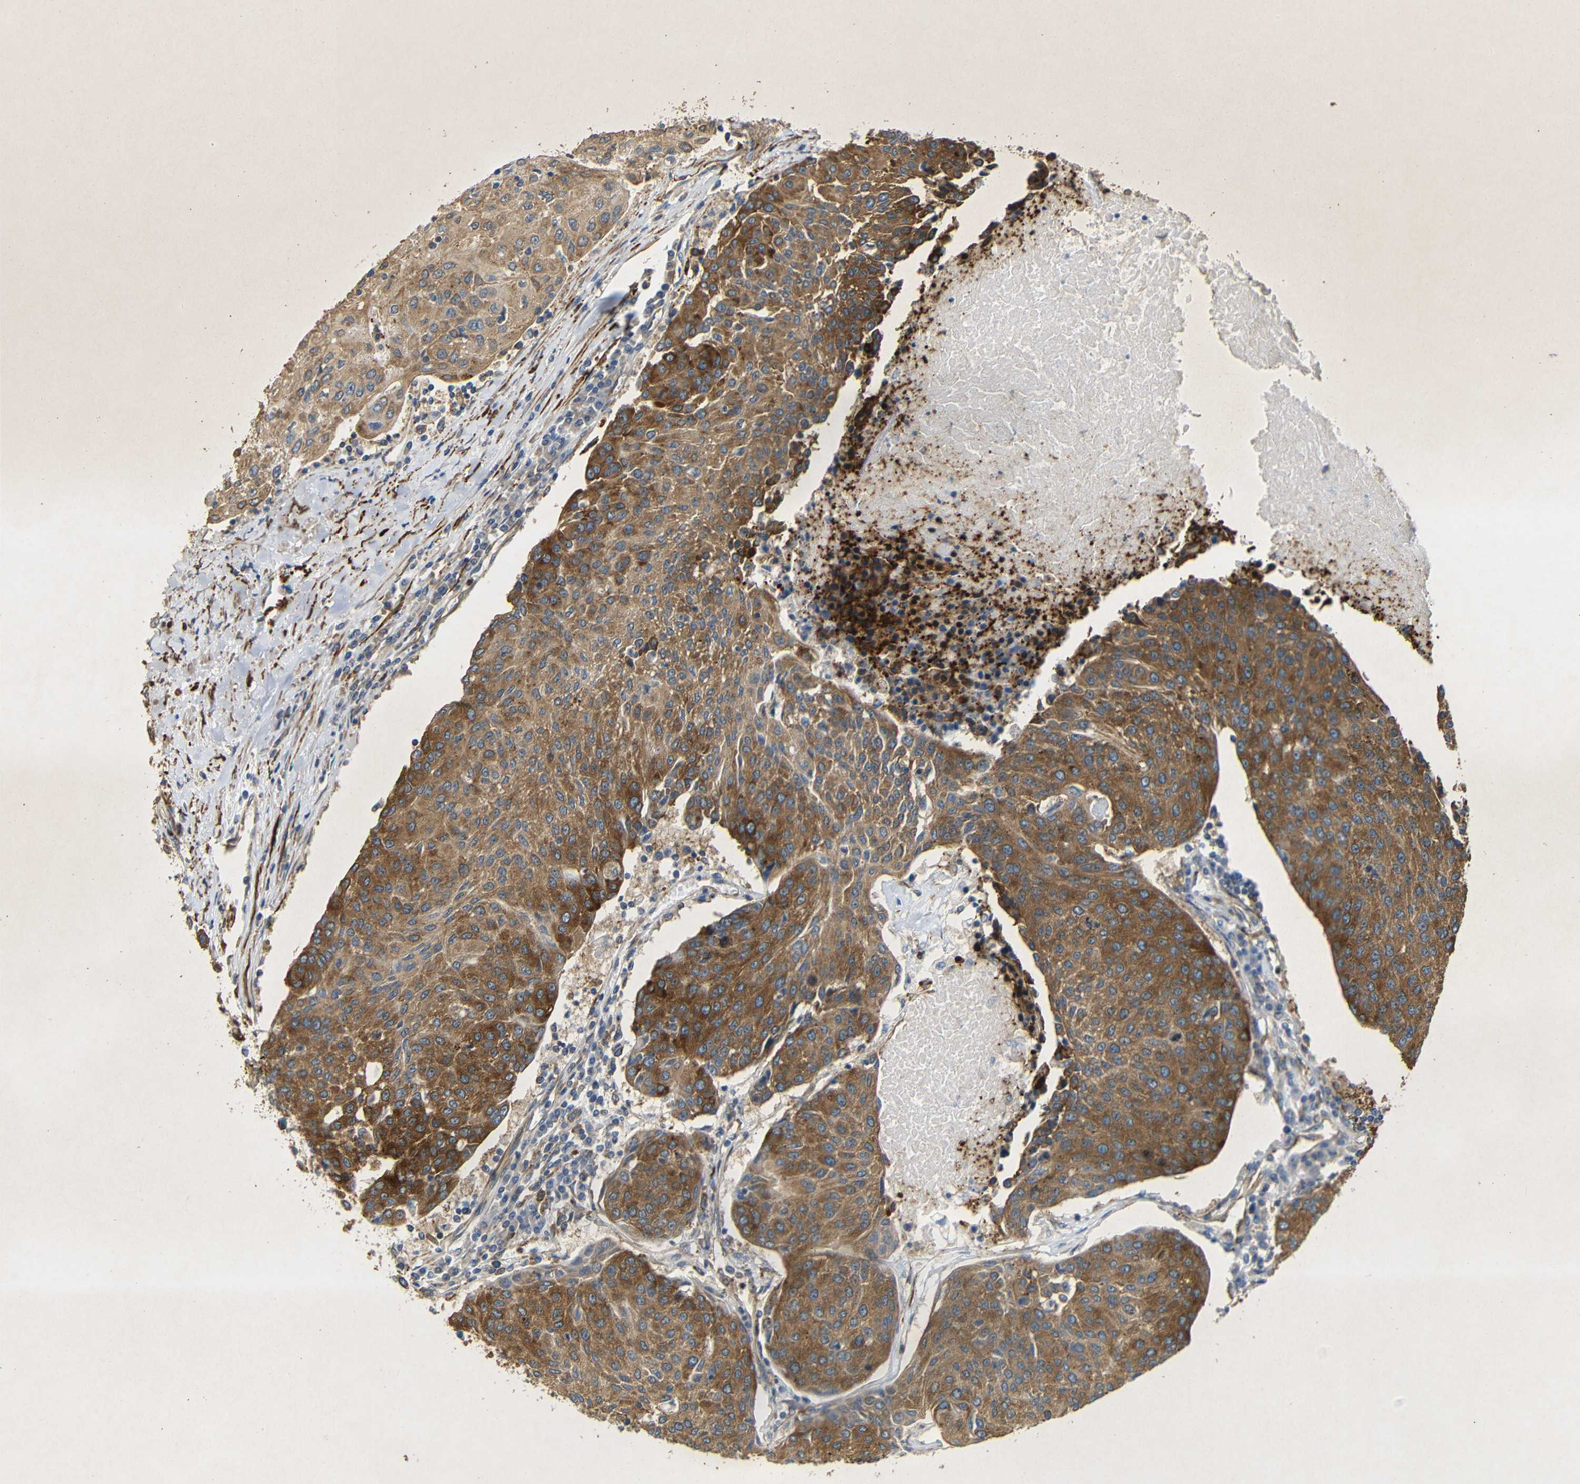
{"staining": {"intensity": "strong", "quantity": ">75%", "location": "cytoplasmic/membranous"}, "tissue": "urothelial cancer", "cell_type": "Tumor cells", "image_type": "cancer", "snomed": [{"axis": "morphology", "description": "Urothelial carcinoma, High grade"}, {"axis": "topography", "description": "Urinary bladder"}], "caption": "Strong cytoplasmic/membranous protein positivity is seen in about >75% of tumor cells in urothelial carcinoma (high-grade).", "gene": "BTF3", "patient": {"sex": "female", "age": 85}}